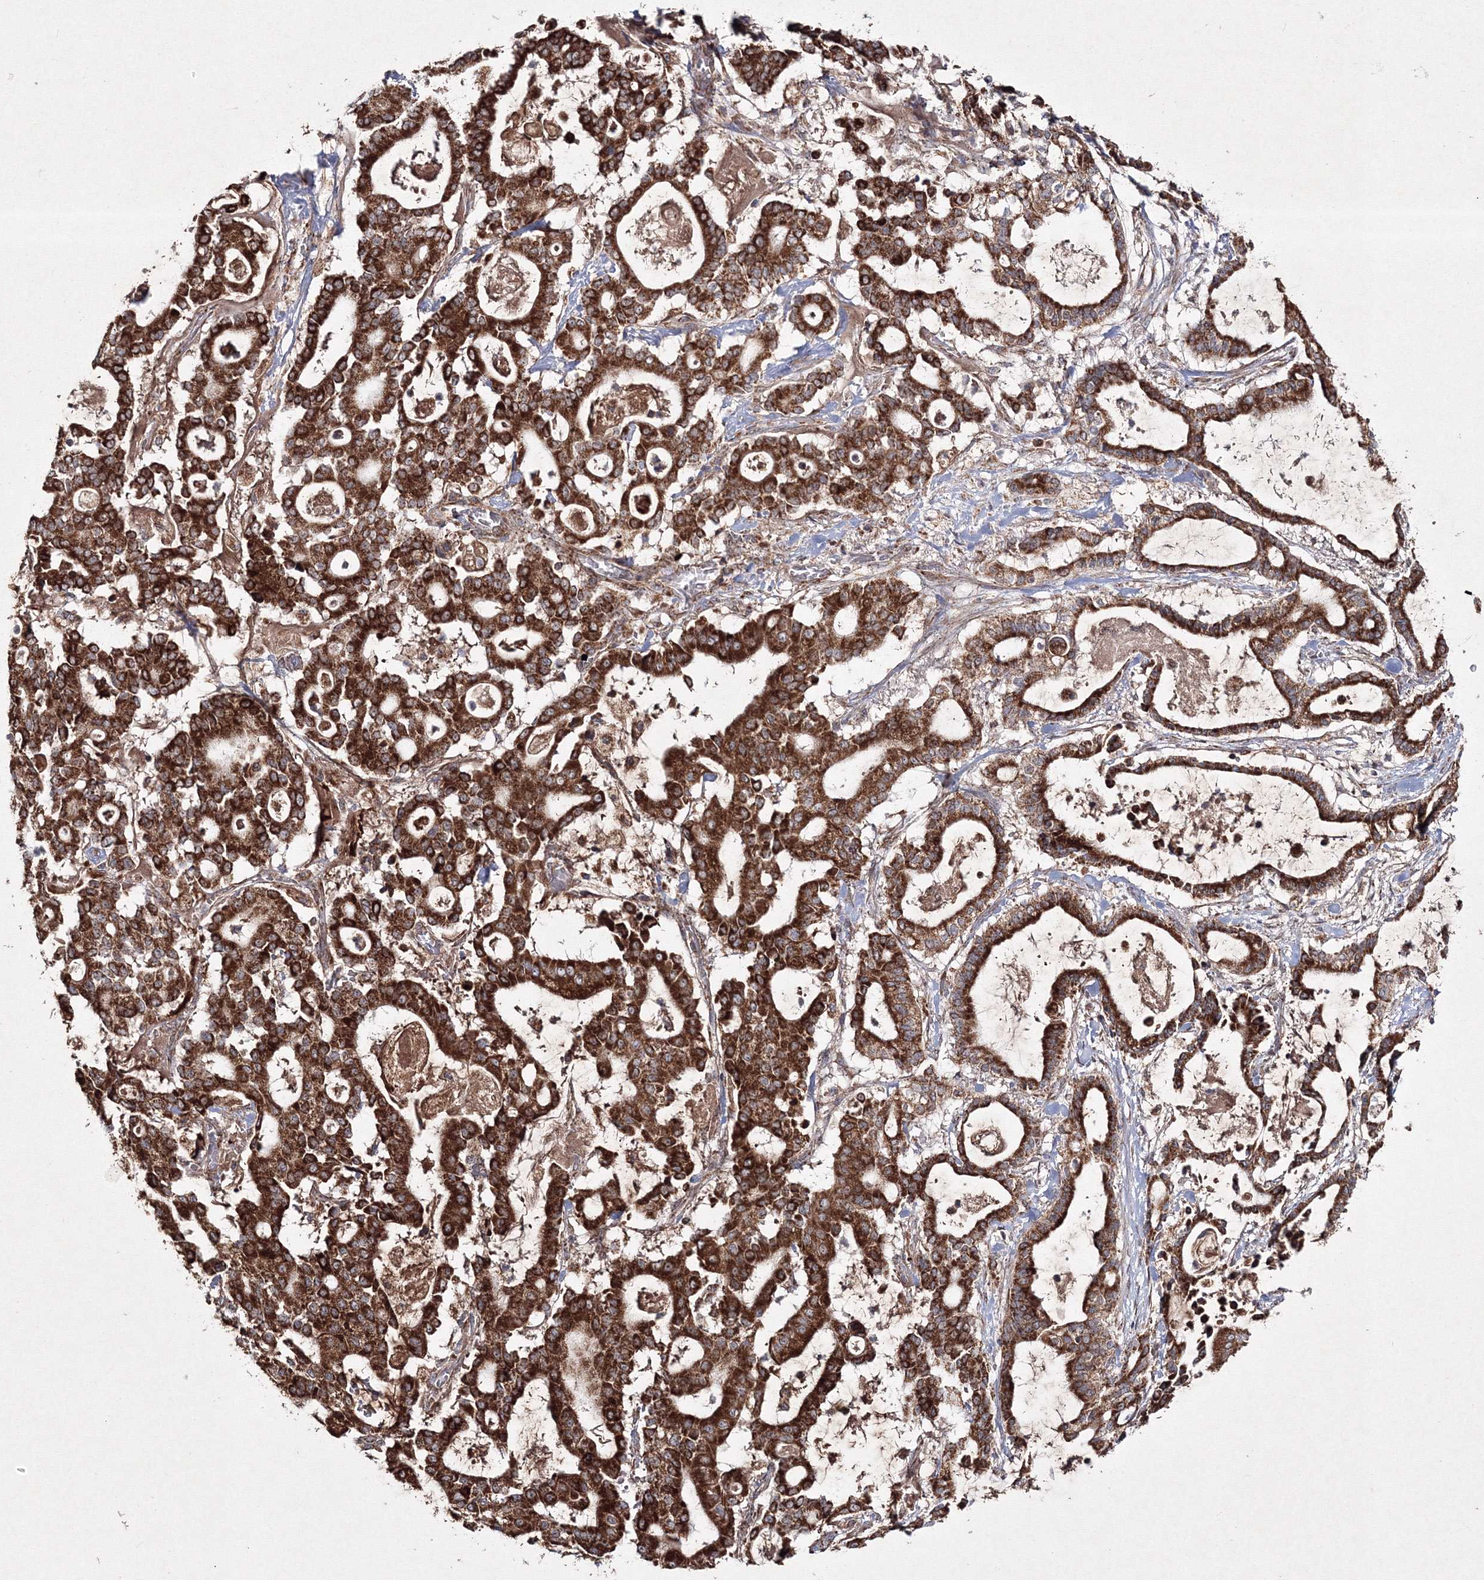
{"staining": {"intensity": "strong", "quantity": ">75%", "location": "cytoplasmic/membranous"}, "tissue": "pancreatic cancer", "cell_type": "Tumor cells", "image_type": "cancer", "snomed": [{"axis": "morphology", "description": "Adenocarcinoma, NOS"}, {"axis": "topography", "description": "Pancreas"}], "caption": "Human pancreatic cancer (adenocarcinoma) stained for a protein (brown) demonstrates strong cytoplasmic/membranous positive positivity in about >75% of tumor cells.", "gene": "PEX13", "patient": {"sex": "male", "age": 63}}